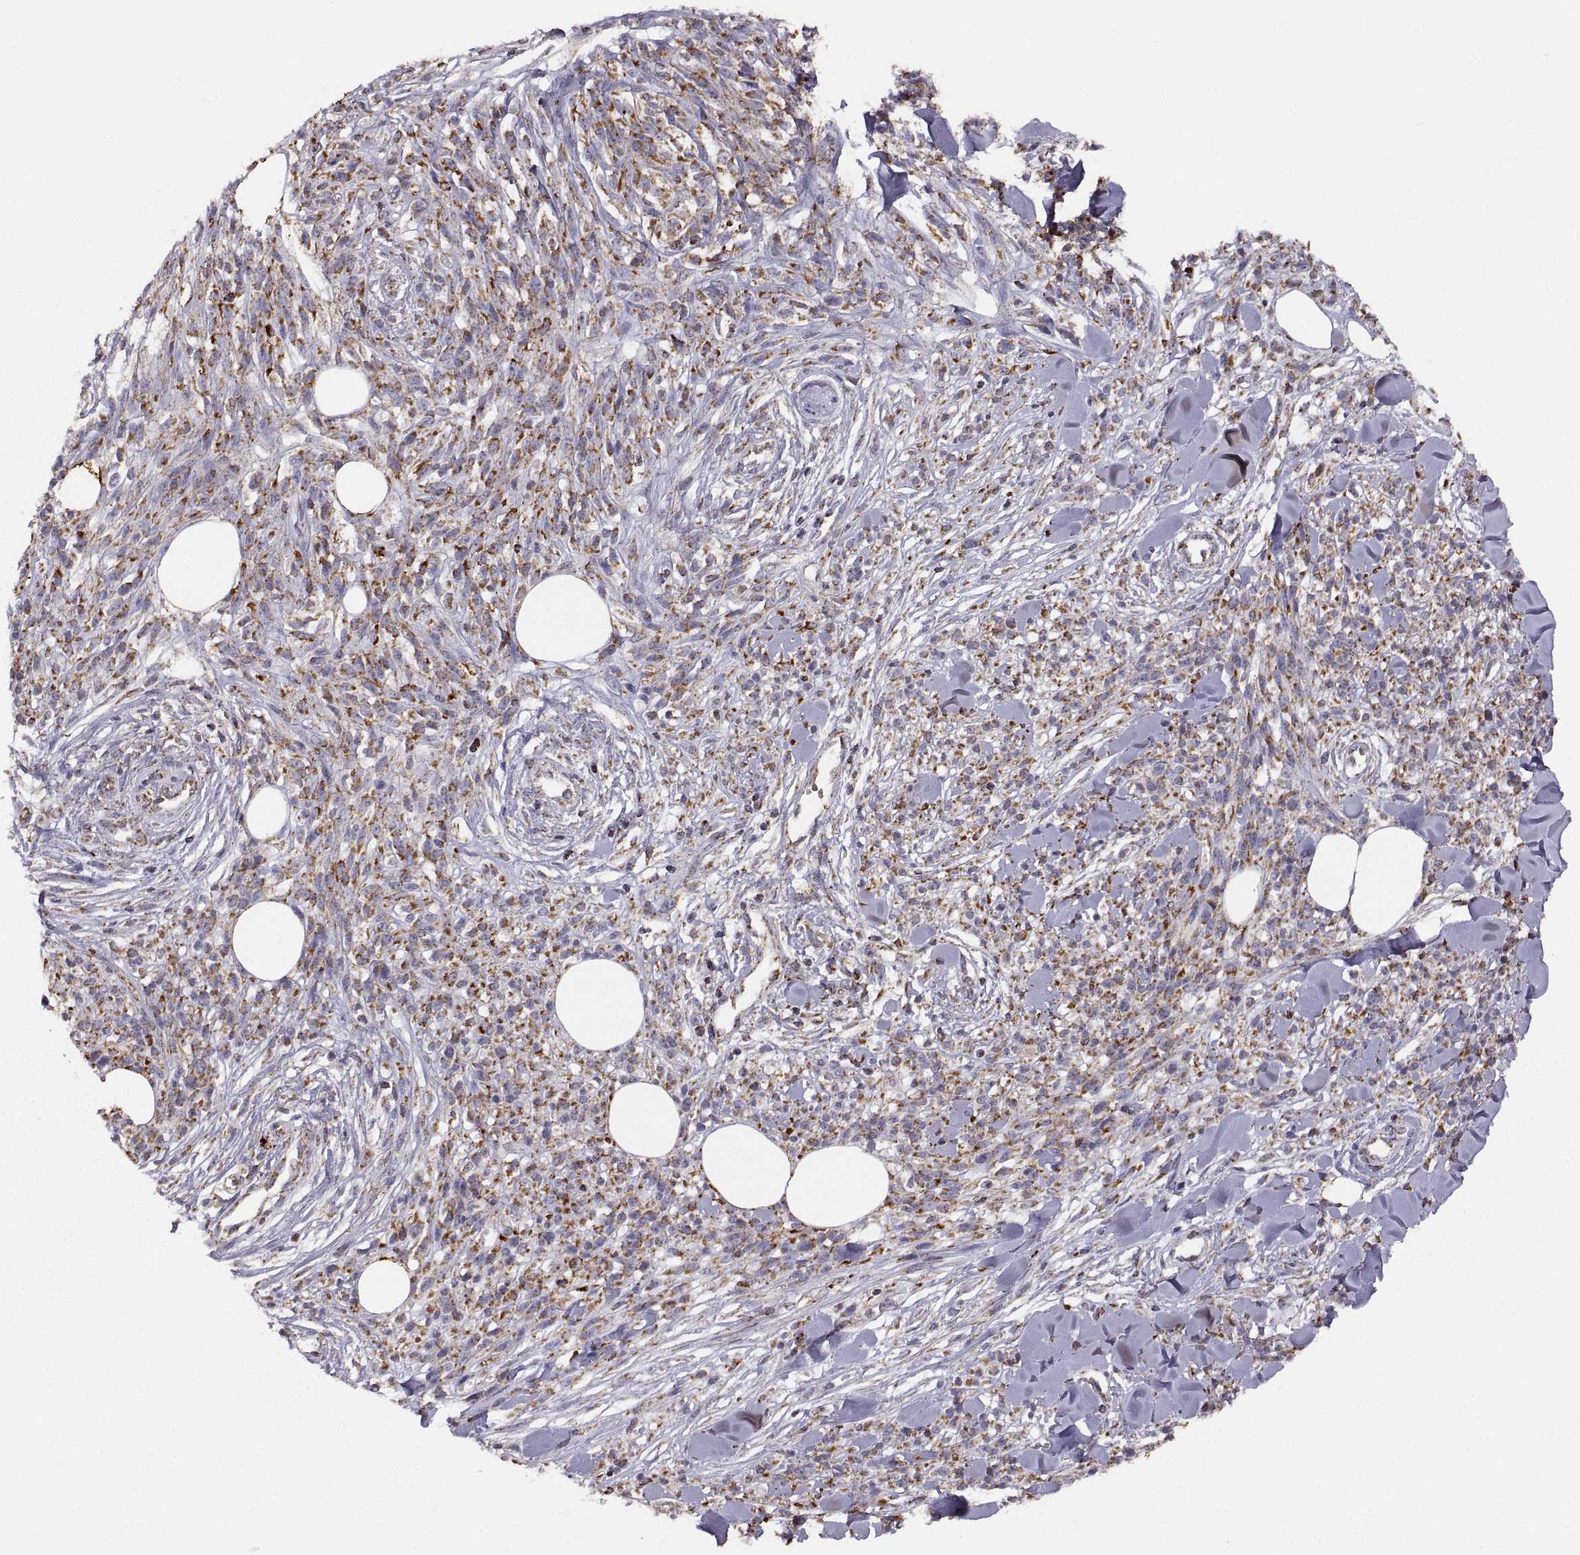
{"staining": {"intensity": "strong", "quantity": "25%-75%", "location": "cytoplasmic/membranous"}, "tissue": "melanoma", "cell_type": "Tumor cells", "image_type": "cancer", "snomed": [{"axis": "morphology", "description": "Malignant melanoma, NOS"}, {"axis": "topography", "description": "Skin"}, {"axis": "topography", "description": "Skin of trunk"}], "caption": "The micrograph demonstrates a brown stain indicating the presence of a protein in the cytoplasmic/membranous of tumor cells in melanoma. Immunohistochemistry stains the protein of interest in brown and the nuclei are stained blue.", "gene": "ARSD", "patient": {"sex": "male", "age": 74}}